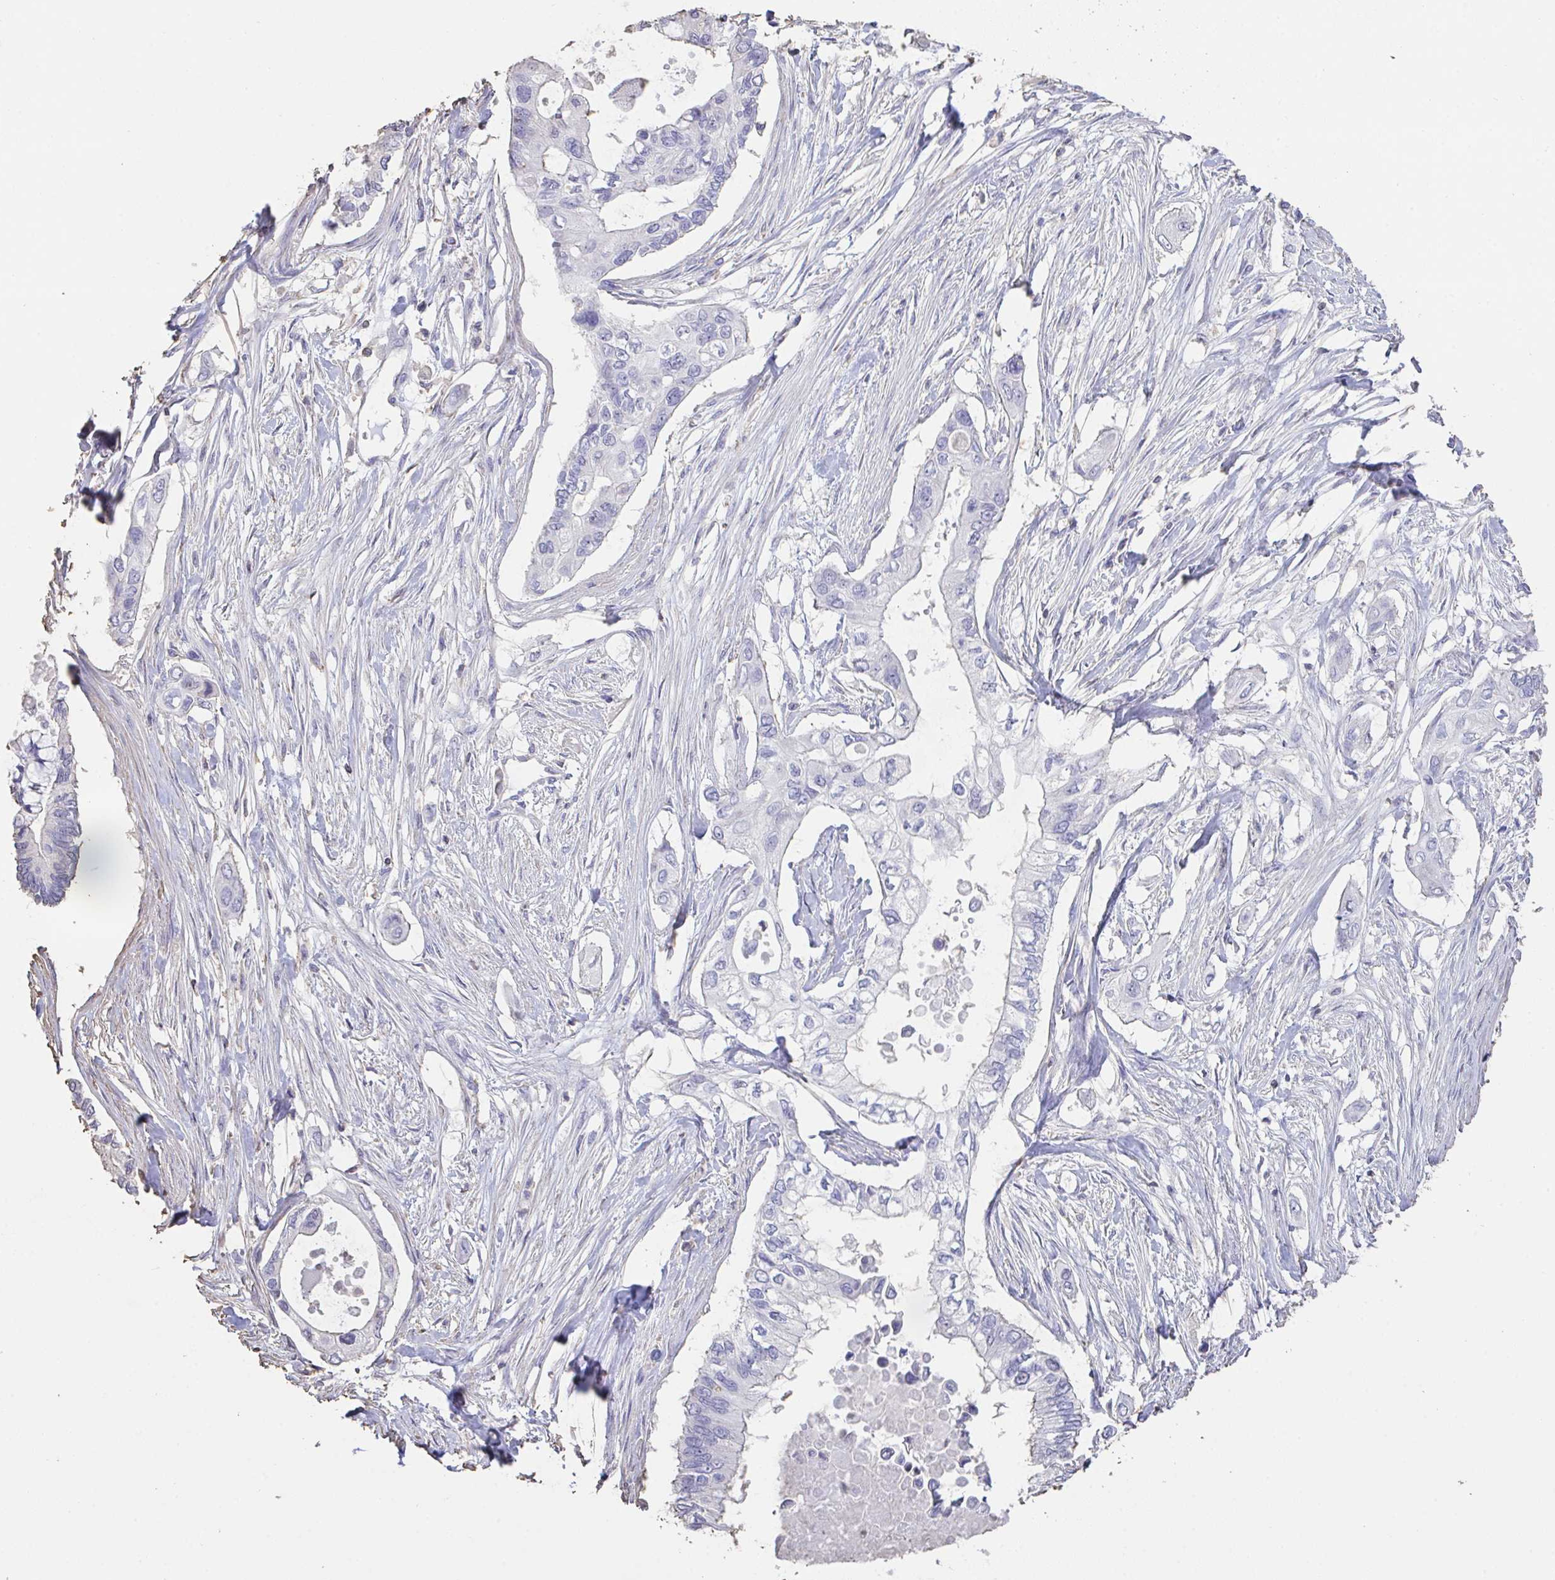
{"staining": {"intensity": "negative", "quantity": "none", "location": "none"}, "tissue": "pancreatic cancer", "cell_type": "Tumor cells", "image_type": "cancer", "snomed": [{"axis": "morphology", "description": "Adenocarcinoma, NOS"}, {"axis": "topography", "description": "Pancreas"}], "caption": "Immunohistochemistry (IHC) image of neoplastic tissue: pancreatic cancer stained with DAB displays no significant protein staining in tumor cells.", "gene": "IL23R", "patient": {"sex": "female", "age": 63}}